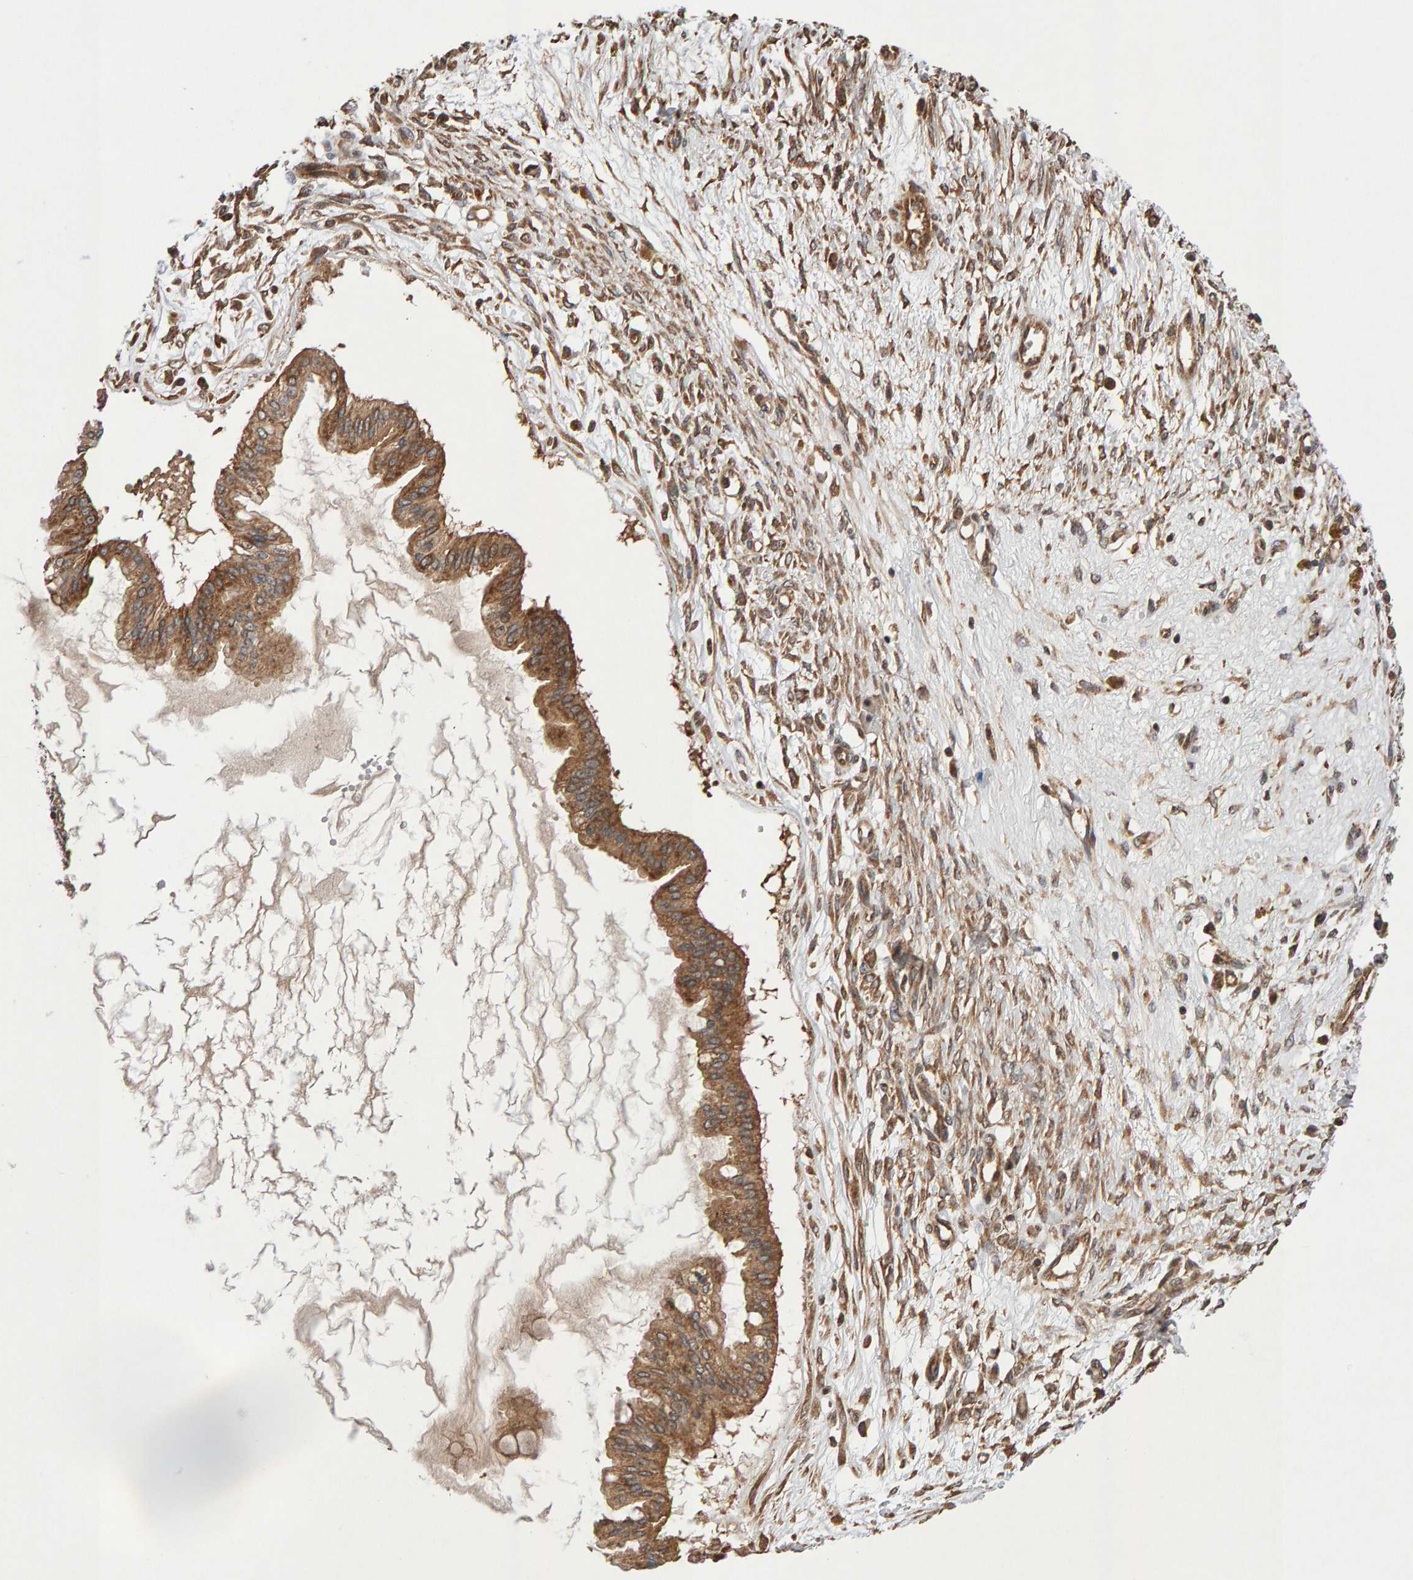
{"staining": {"intensity": "moderate", "quantity": ">75%", "location": "cytoplasmic/membranous"}, "tissue": "ovarian cancer", "cell_type": "Tumor cells", "image_type": "cancer", "snomed": [{"axis": "morphology", "description": "Cystadenocarcinoma, mucinous, NOS"}, {"axis": "topography", "description": "Ovary"}], "caption": "Ovarian cancer (mucinous cystadenocarcinoma) was stained to show a protein in brown. There is medium levels of moderate cytoplasmic/membranous positivity in approximately >75% of tumor cells.", "gene": "LZTS1", "patient": {"sex": "female", "age": 73}}